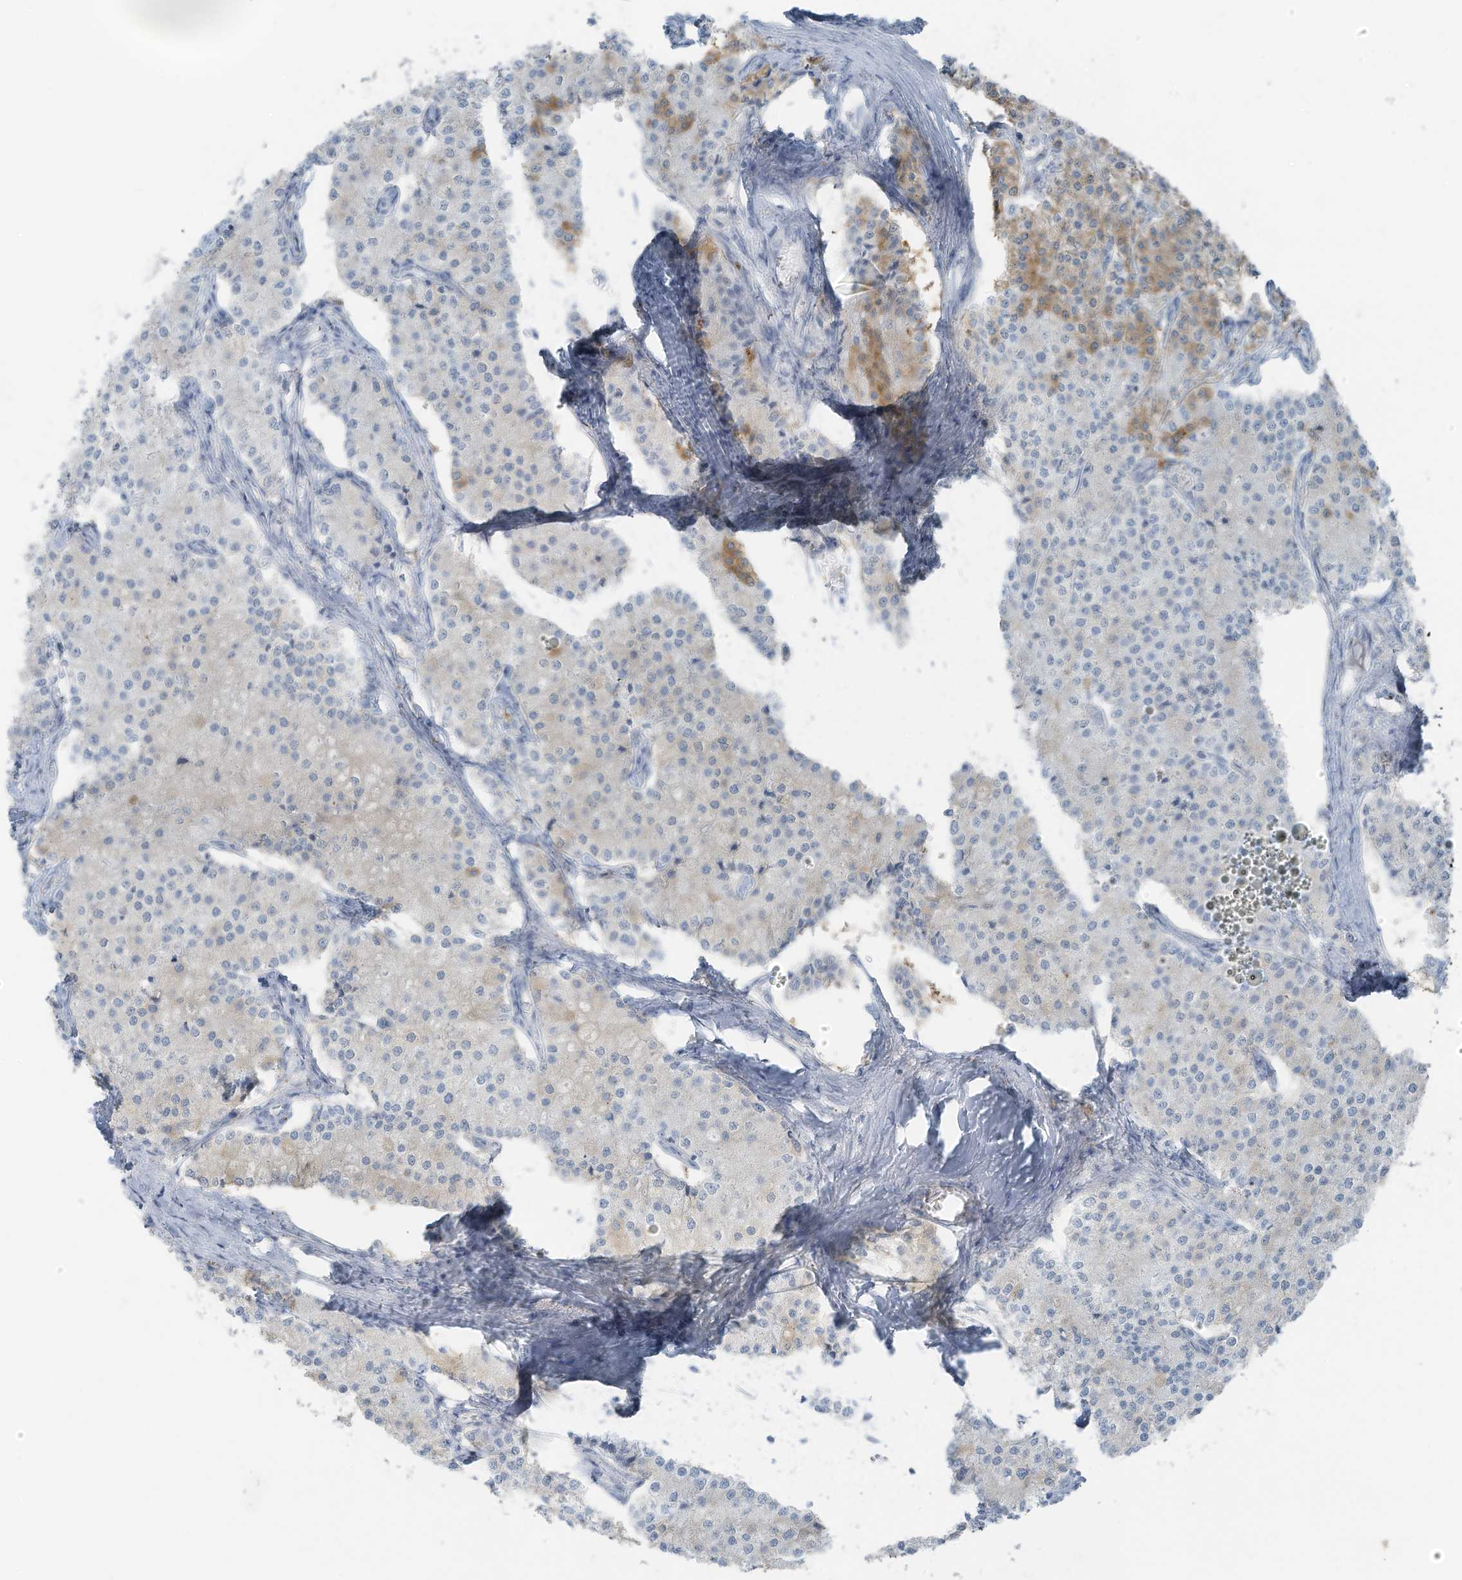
{"staining": {"intensity": "moderate", "quantity": "<25%", "location": "cytoplasmic/membranous"}, "tissue": "carcinoid", "cell_type": "Tumor cells", "image_type": "cancer", "snomed": [{"axis": "morphology", "description": "Carcinoid, malignant, NOS"}, {"axis": "topography", "description": "Colon"}], "caption": "Tumor cells show moderate cytoplasmic/membranous positivity in approximately <25% of cells in malignant carcinoid. (Stains: DAB (3,3'-diaminobenzidine) in brown, nuclei in blue, Microscopy: brightfield microscopy at high magnification).", "gene": "SLC25A43", "patient": {"sex": "female", "age": 52}}